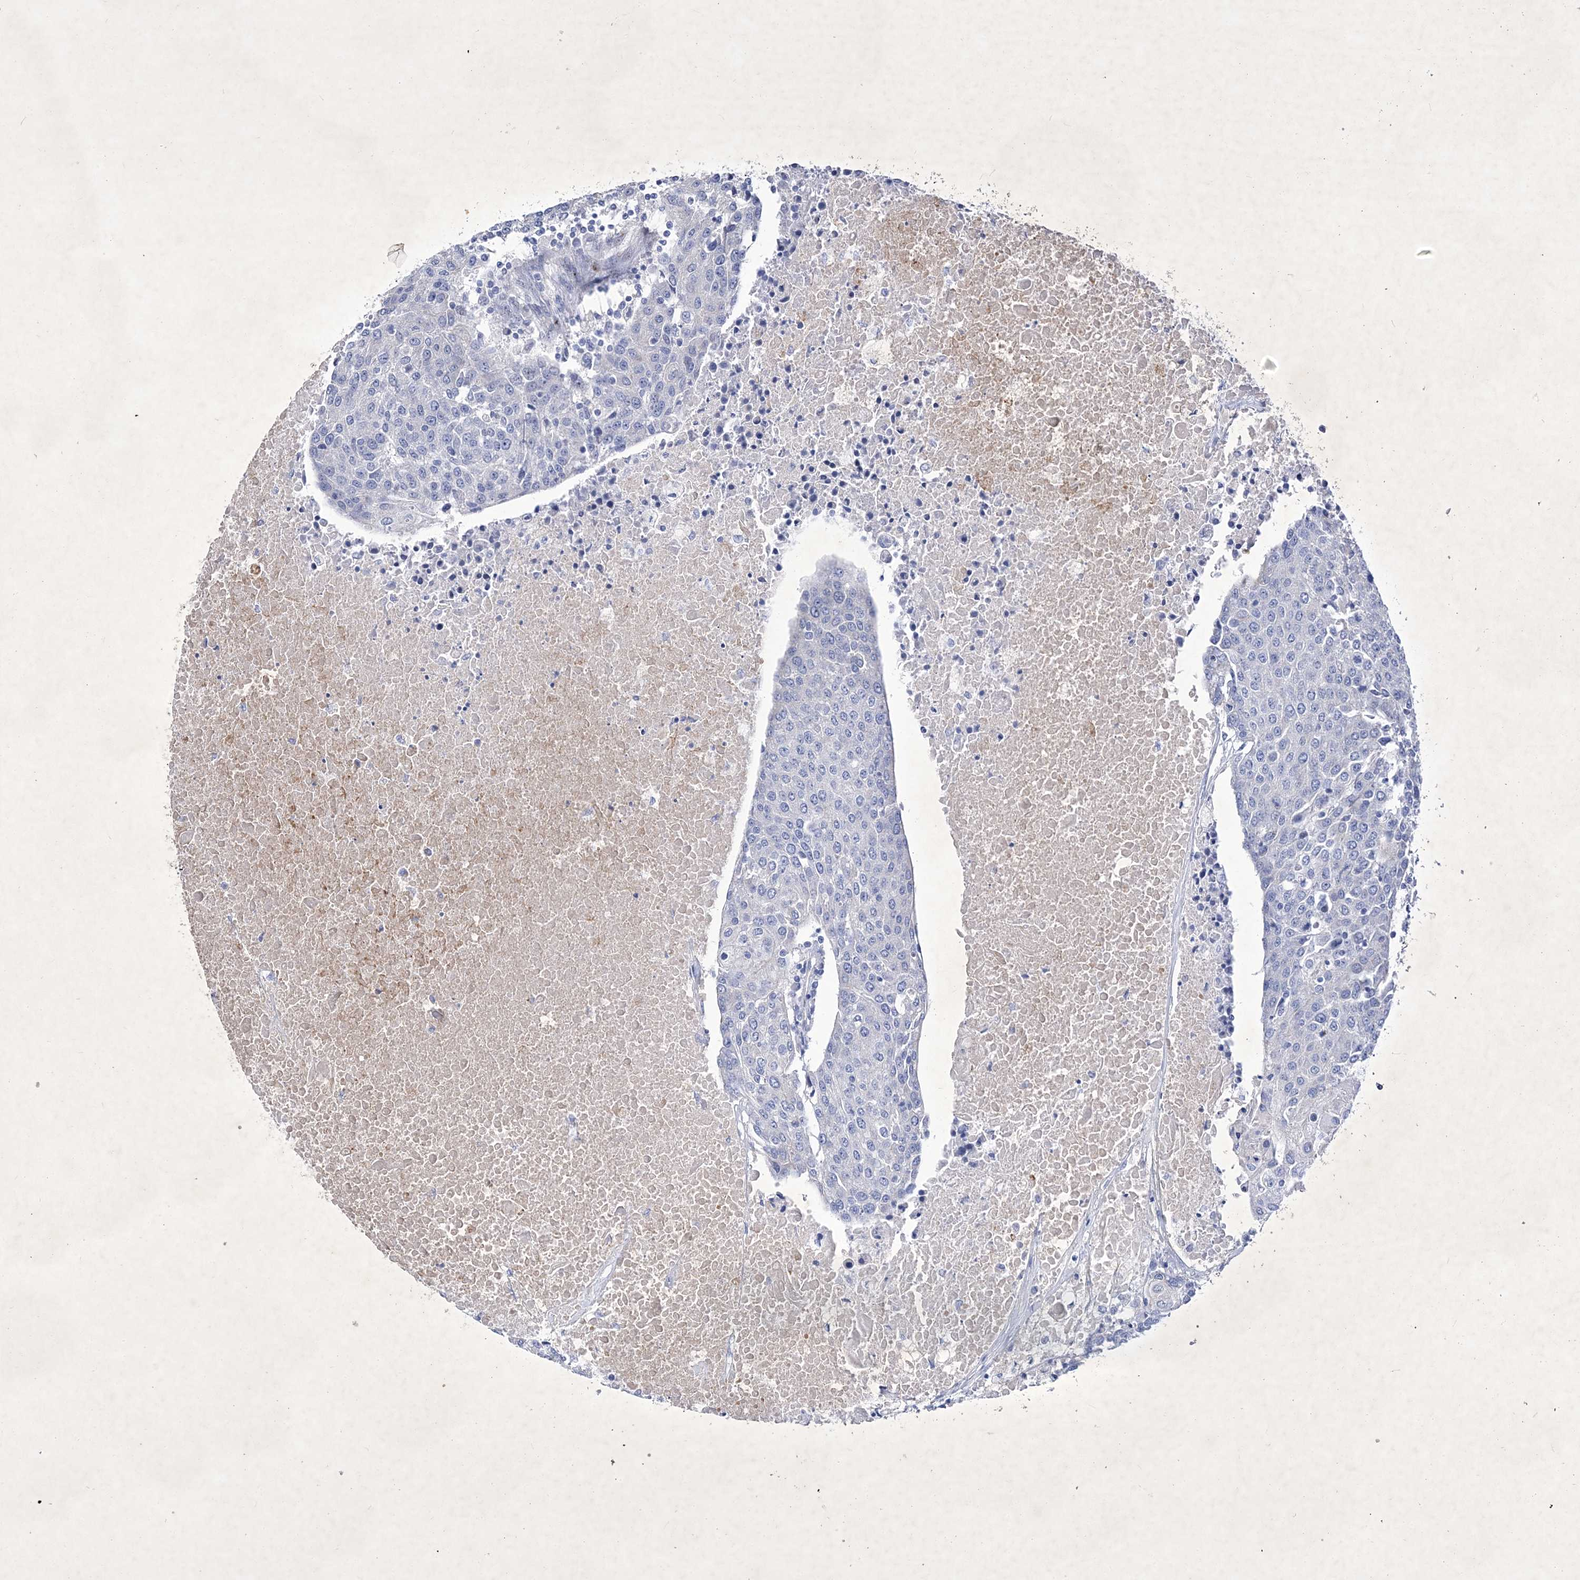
{"staining": {"intensity": "negative", "quantity": "none", "location": "none"}, "tissue": "urothelial cancer", "cell_type": "Tumor cells", "image_type": "cancer", "snomed": [{"axis": "morphology", "description": "Urothelial carcinoma, High grade"}, {"axis": "topography", "description": "Urinary bladder"}], "caption": "Protein analysis of high-grade urothelial carcinoma exhibits no significant expression in tumor cells.", "gene": "GPN1", "patient": {"sex": "female", "age": 85}}